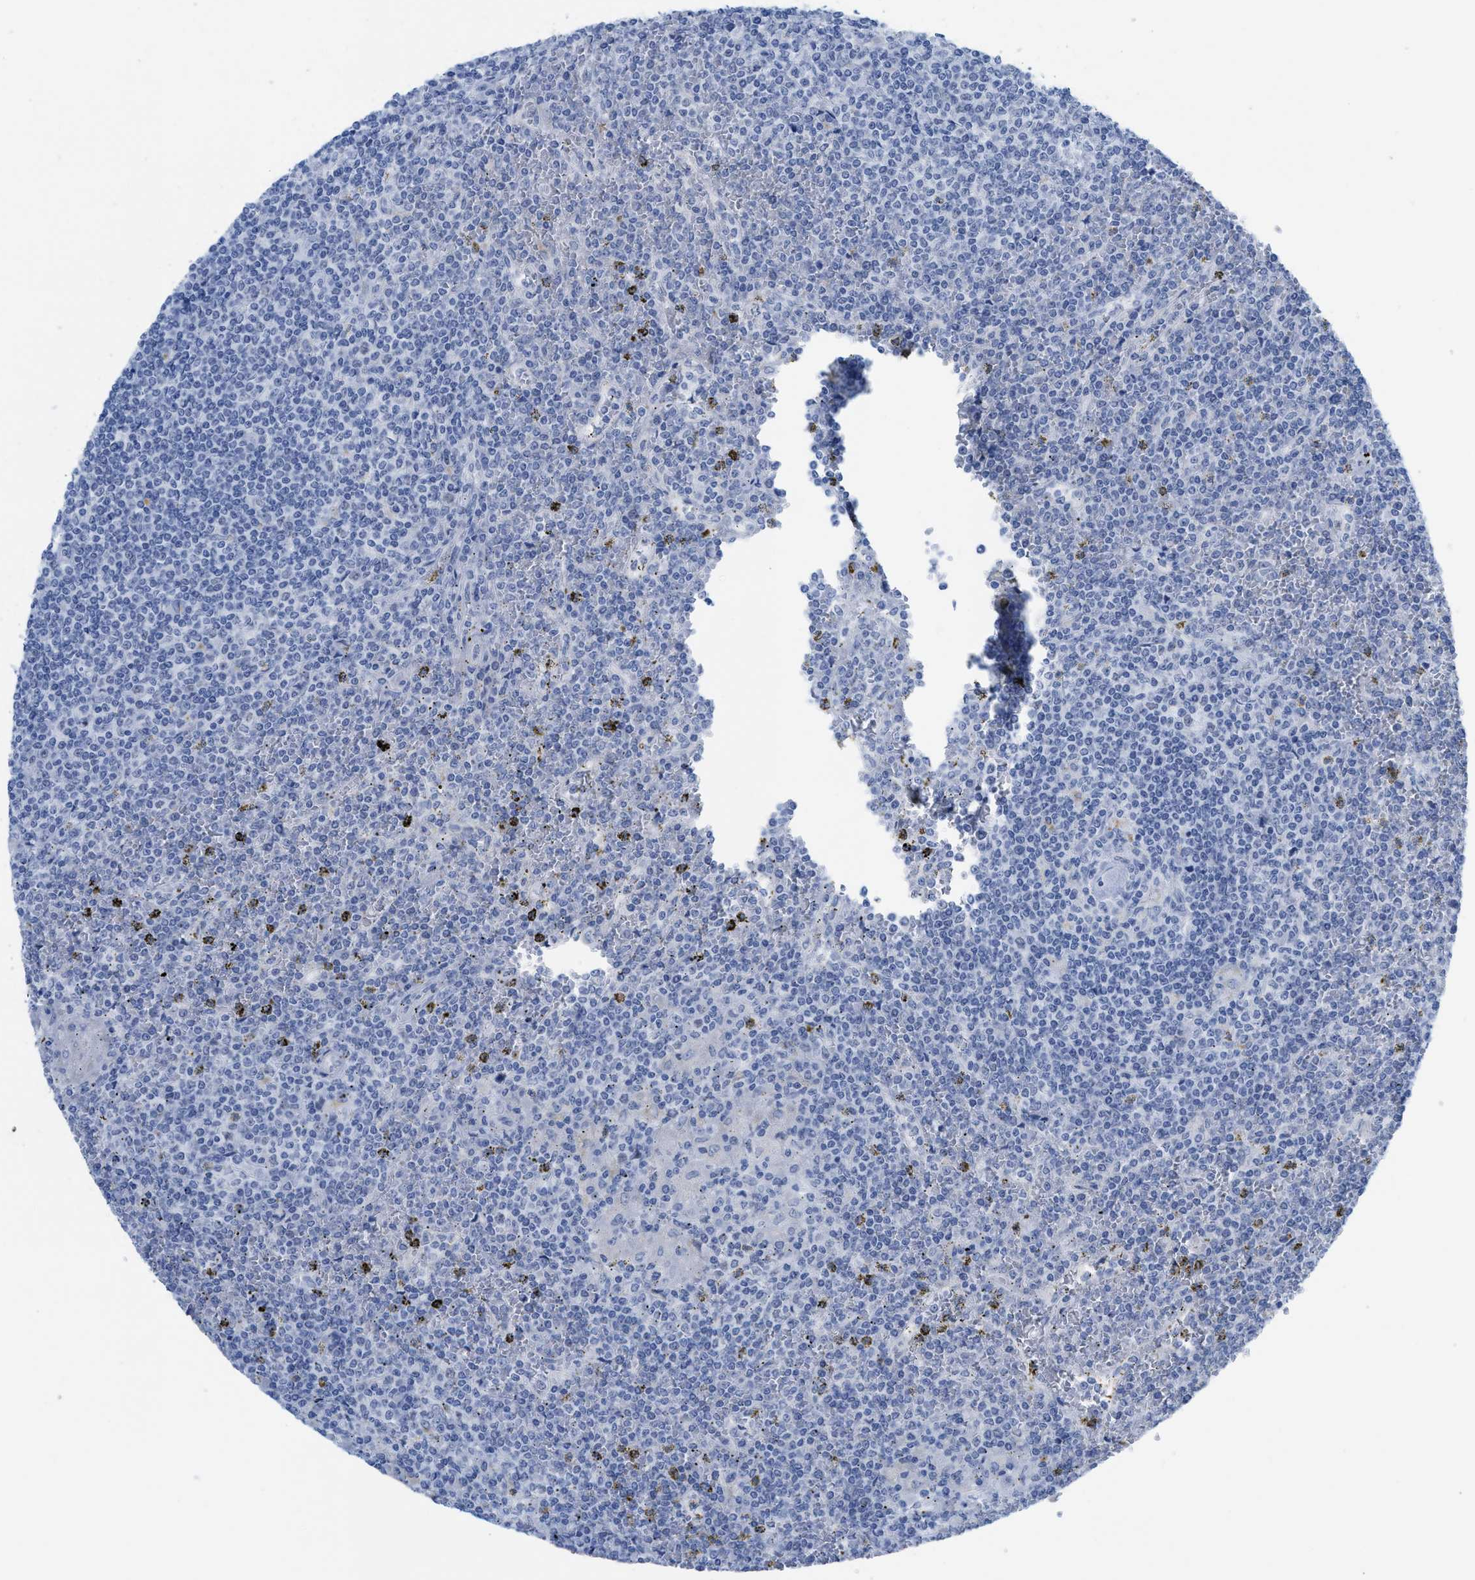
{"staining": {"intensity": "negative", "quantity": "none", "location": "none"}, "tissue": "lymphoma", "cell_type": "Tumor cells", "image_type": "cancer", "snomed": [{"axis": "morphology", "description": "Malignant lymphoma, non-Hodgkin's type, Low grade"}, {"axis": "topography", "description": "Spleen"}], "caption": "Immunohistochemistry of low-grade malignant lymphoma, non-Hodgkin's type reveals no positivity in tumor cells.", "gene": "WDR4", "patient": {"sex": "female", "age": 19}}